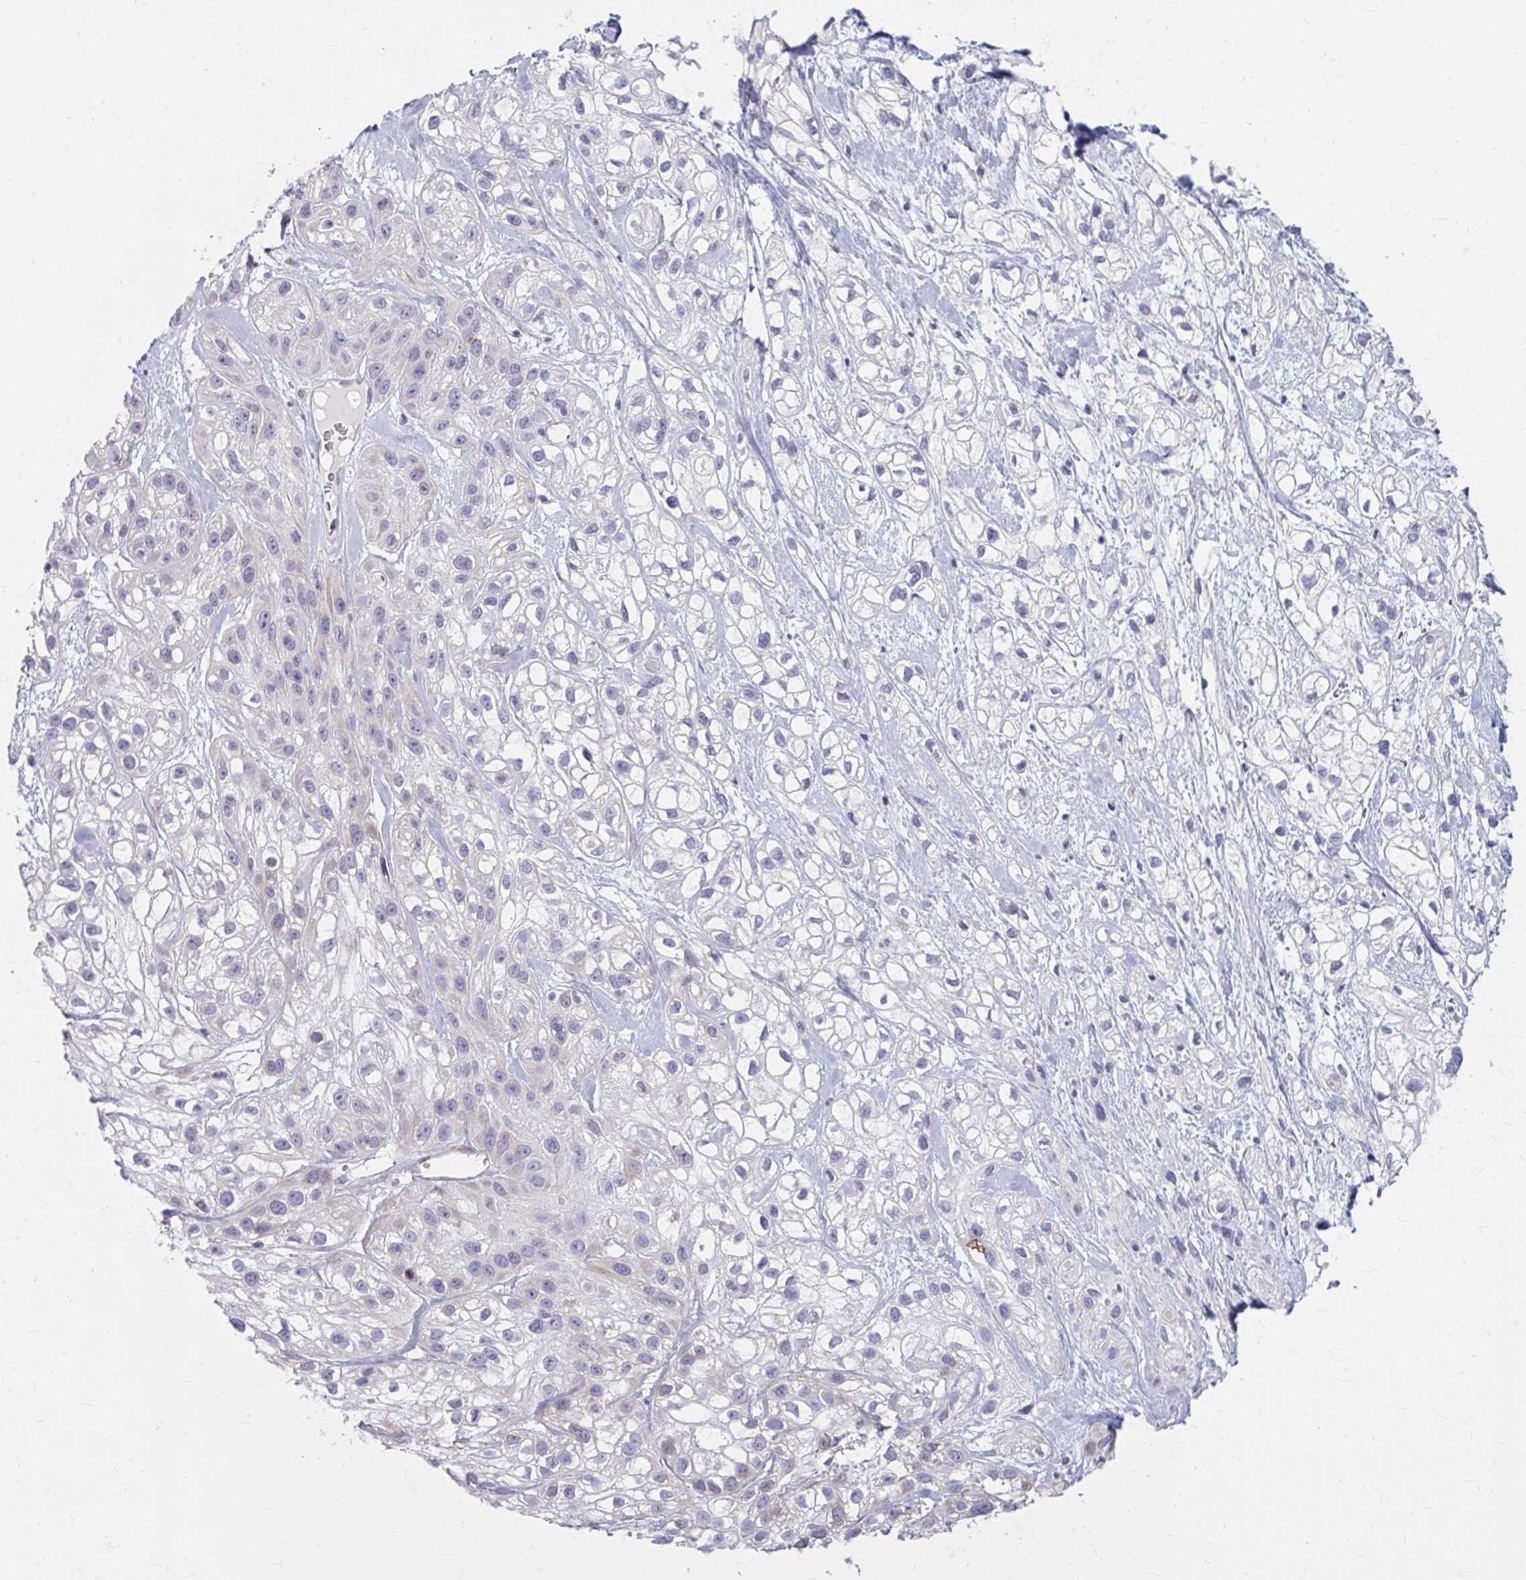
{"staining": {"intensity": "negative", "quantity": "none", "location": "none"}, "tissue": "skin cancer", "cell_type": "Tumor cells", "image_type": "cancer", "snomed": [{"axis": "morphology", "description": "Squamous cell carcinoma, NOS"}, {"axis": "topography", "description": "Skin"}], "caption": "Tumor cells are negative for brown protein staining in skin cancer.", "gene": "MSMO1", "patient": {"sex": "male", "age": 82}}